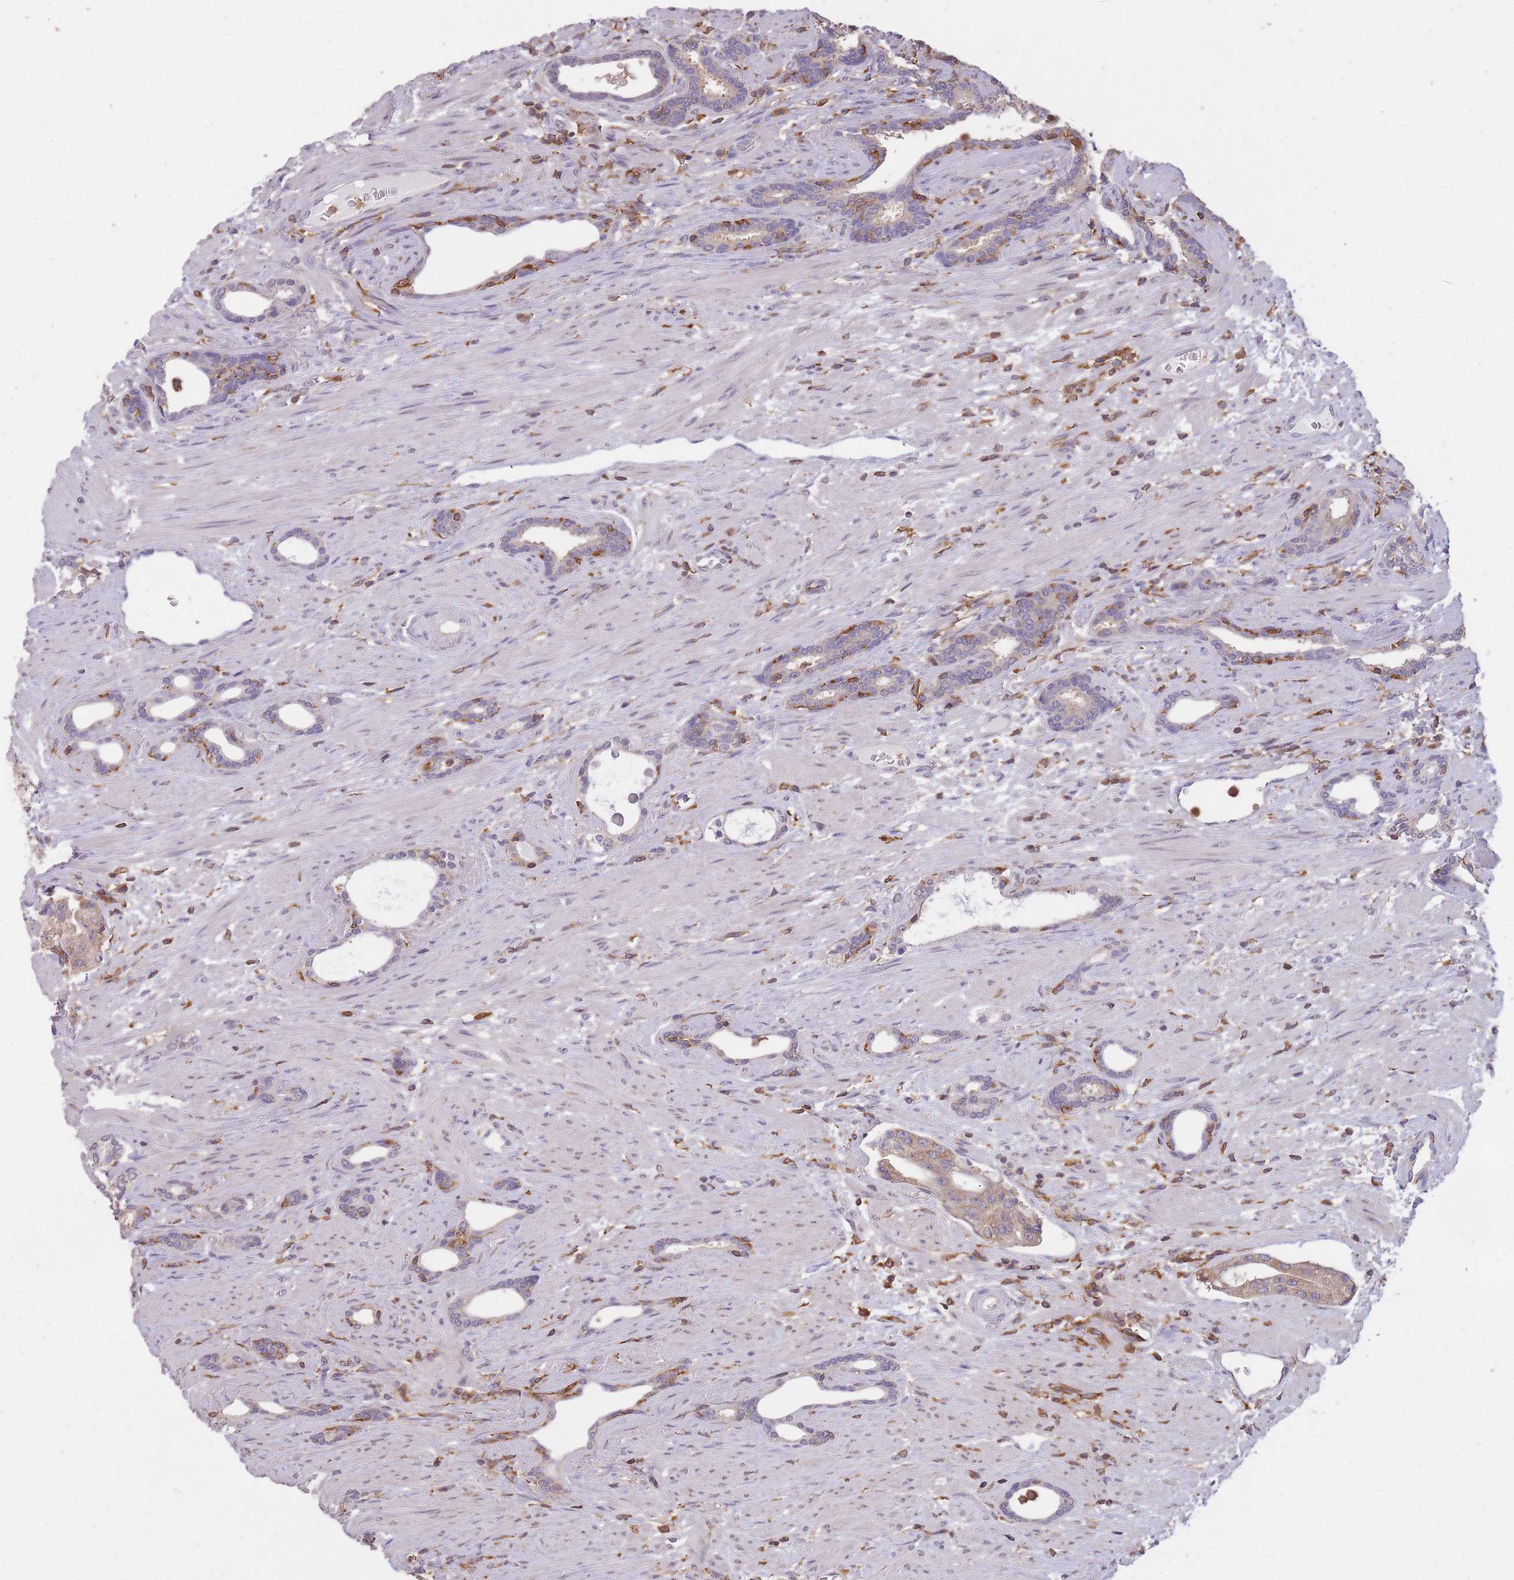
{"staining": {"intensity": "weak", "quantity": ">75%", "location": "cytoplasmic/membranous"}, "tissue": "prostate cancer", "cell_type": "Tumor cells", "image_type": "cancer", "snomed": [{"axis": "morphology", "description": "Adenocarcinoma, High grade"}, {"axis": "topography", "description": "Prostate"}], "caption": "Human prostate cancer stained with a protein marker demonstrates weak staining in tumor cells.", "gene": "GMIP", "patient": {"sex": "male", "age": 69}}